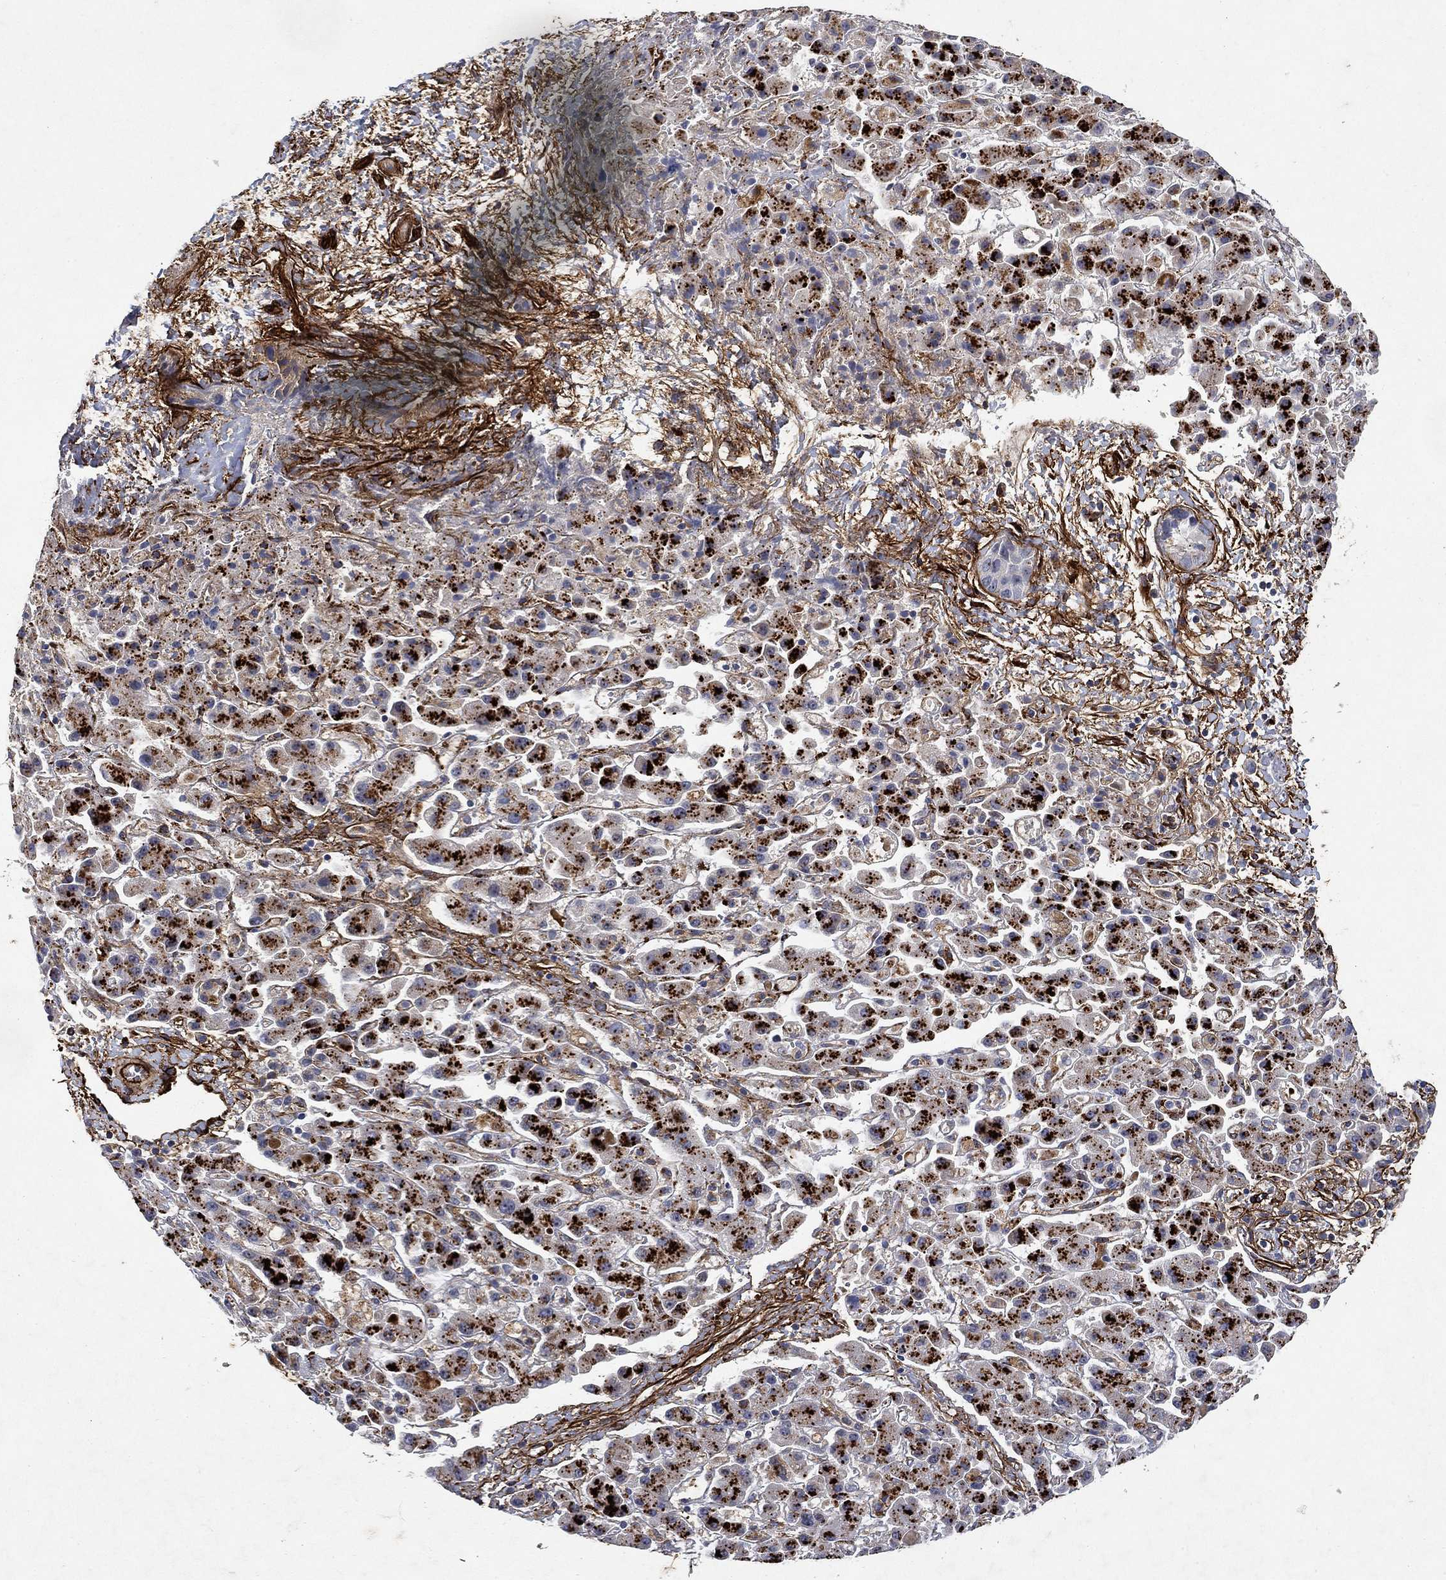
{"staining": {"intensity": "negative", "quantity": "none", "location": "none"}, "tissue": "liver cancer", "cell_type": "Tumor cells", "image_type": "cancer", "snomed": [{"axis": "morphology", "description": "Cholangiocarcinoma"}, {"axis": "topography", "description": "Liver"}], "caption": "Tumor cells are negative for protein expression in human cholangiocarcinoma (liver).", "gene": "COL4A2", "patient": {"sex": "female", "age": 52}}